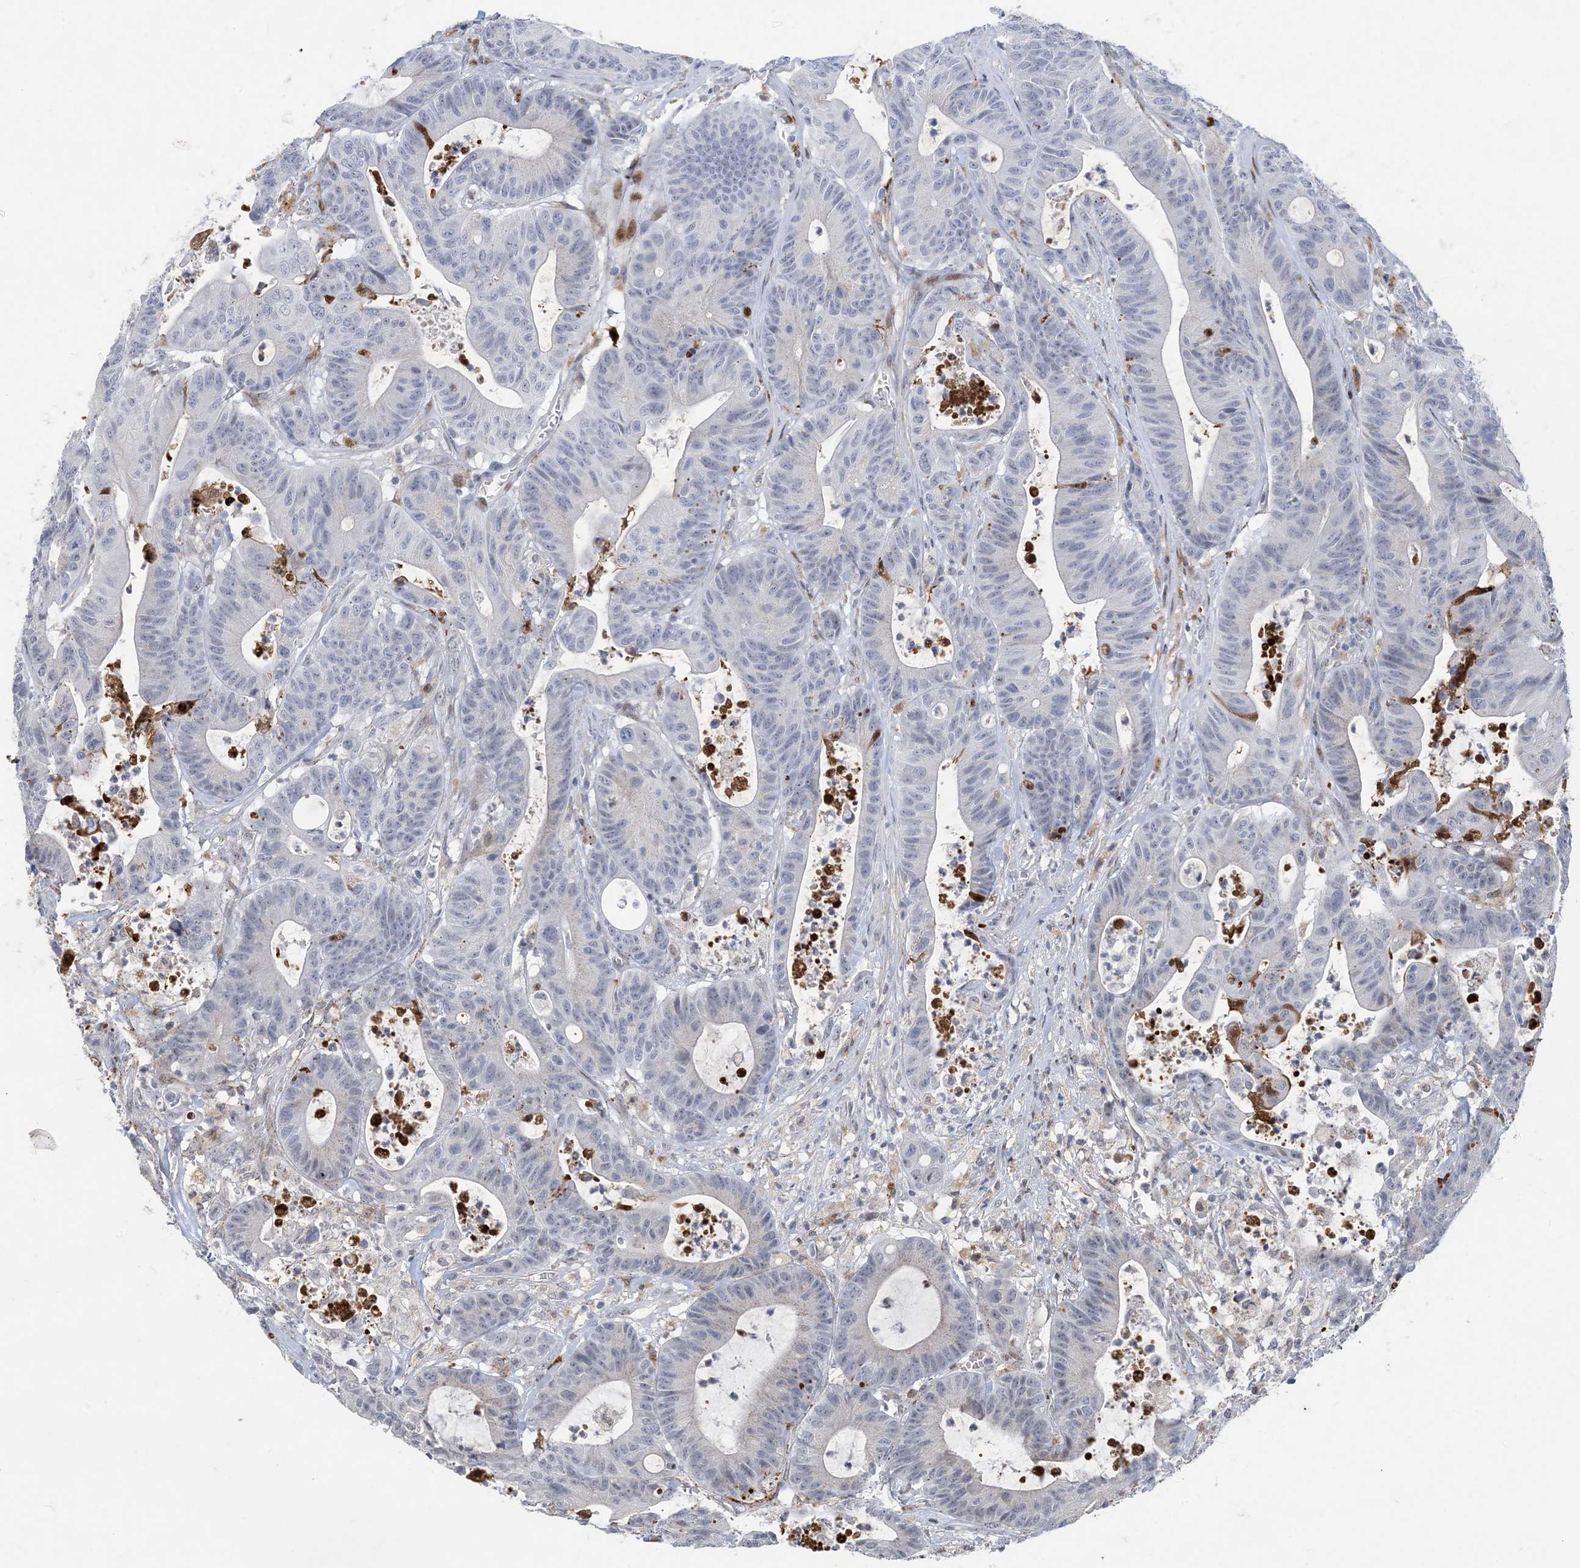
{"staining": {"intensity": "negative", "quantity": "none", "location": "none"}, "tissue": "colorectal cancer", "cell_type": "Tumor cells", "image_type": "cancer", "snomed": [{"axis": "morphology", "description": "Adenocarcinoma, NOS"}, {"axis": "topography", "description": "Colon"}], "caption": "A photomicrograph of colorectal cancer (adenocarcinoma) stained for a protein exhibits no brown staining in tumor cells.", "gene": "SLC25A53", "patient": {"sex": "female", "age": 84}}